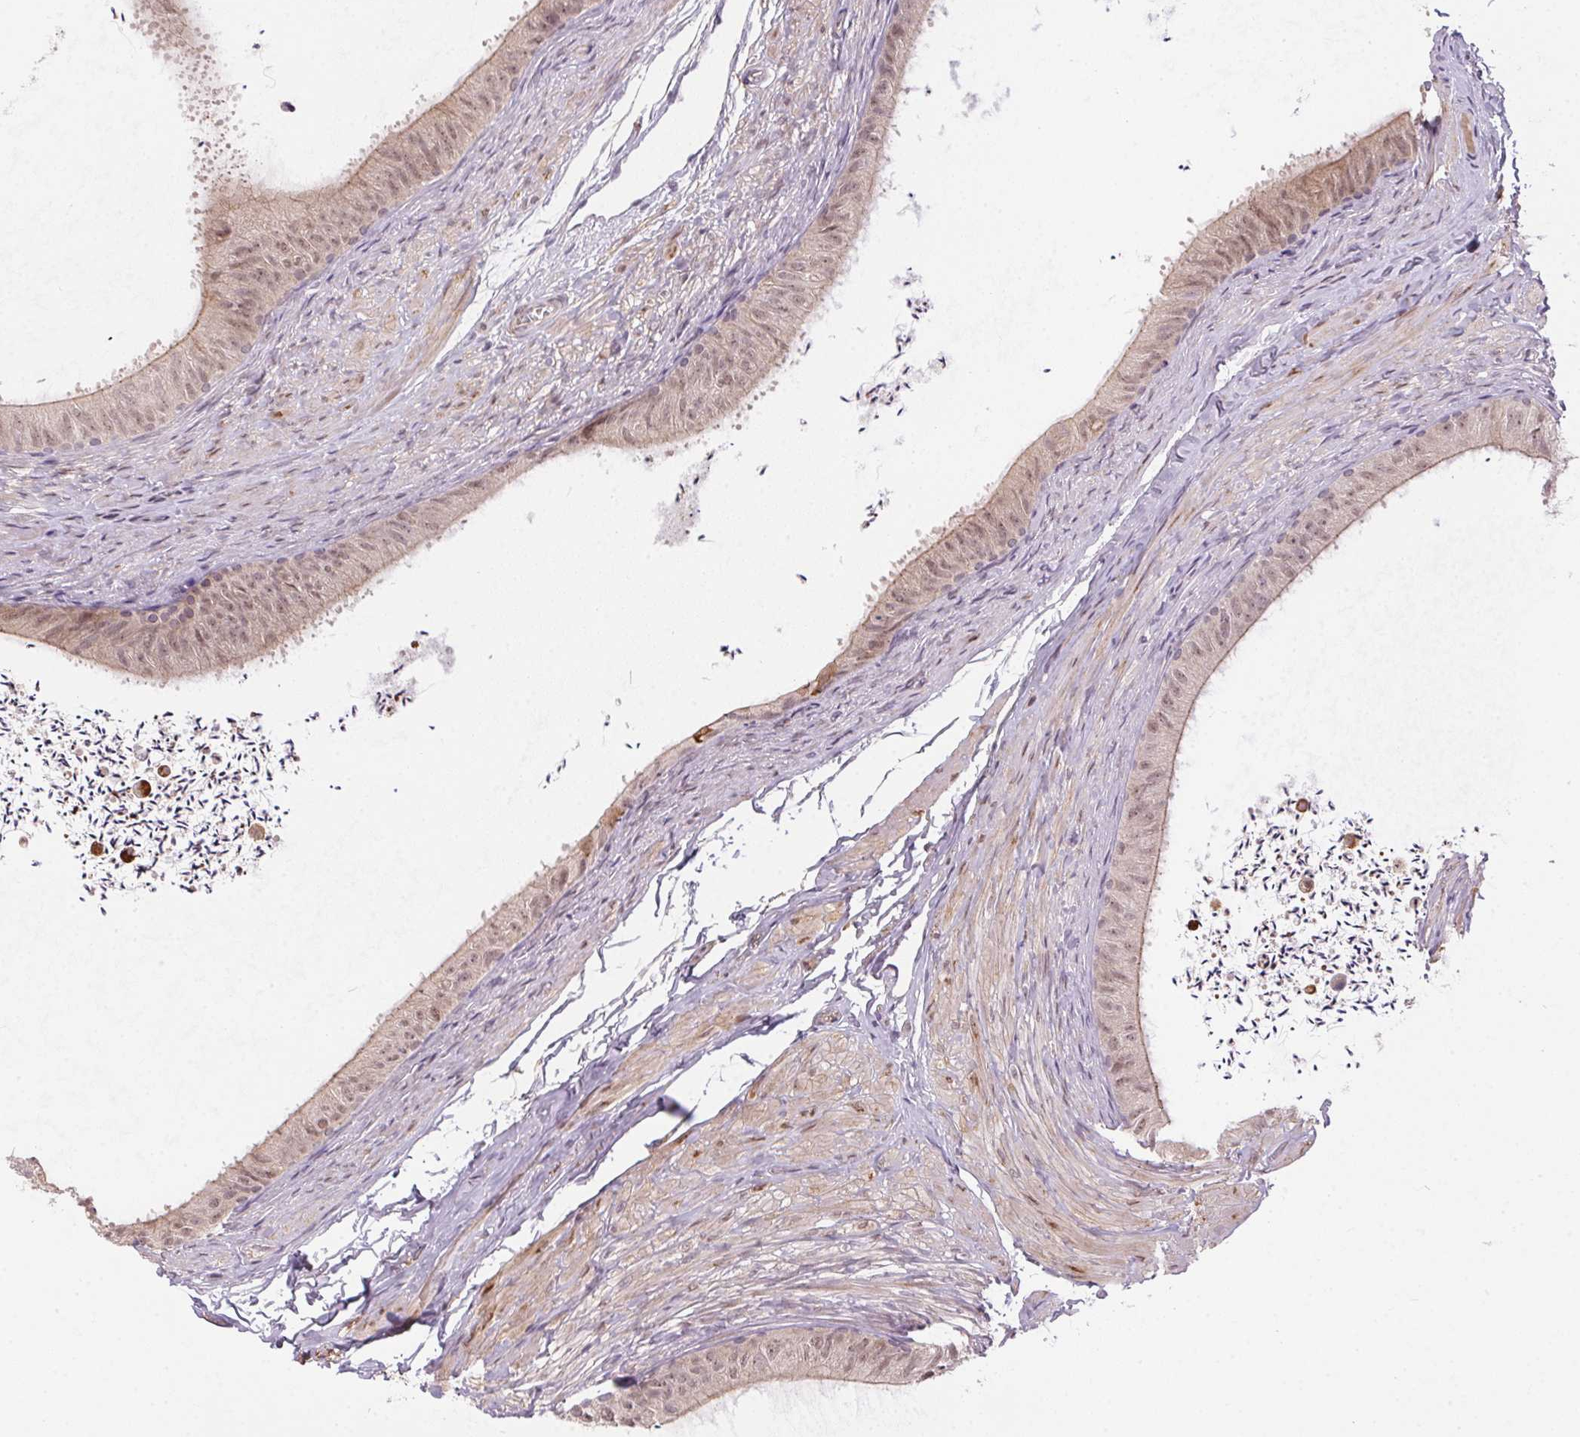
{"staining": {"intensity": "moderate", "quantity": "<25%", "location": "cytoplasmic/membranous,nuclear"}, "tissue": "epididymis", "cell_type": "Glandular cells", "image_type": "normal", "snomed": [{"axis": "morphology", "description": "Normal tissue, NOS"}, {"axis": "topography", "description": "Epididymis, spermatic cord, NOS"}, {"axis": "topography", "description": "Epididymis"}, {"axis": "topography", "description": "Peripheral nerve tissue"}], "caption": "Unremarkable epididymis displays moderate cytoplasmic/membranous,nuclear staining in about <25% of glandular cells.", "gene": "CFAP92", "patient": {"sex": "male", "age": 29}}